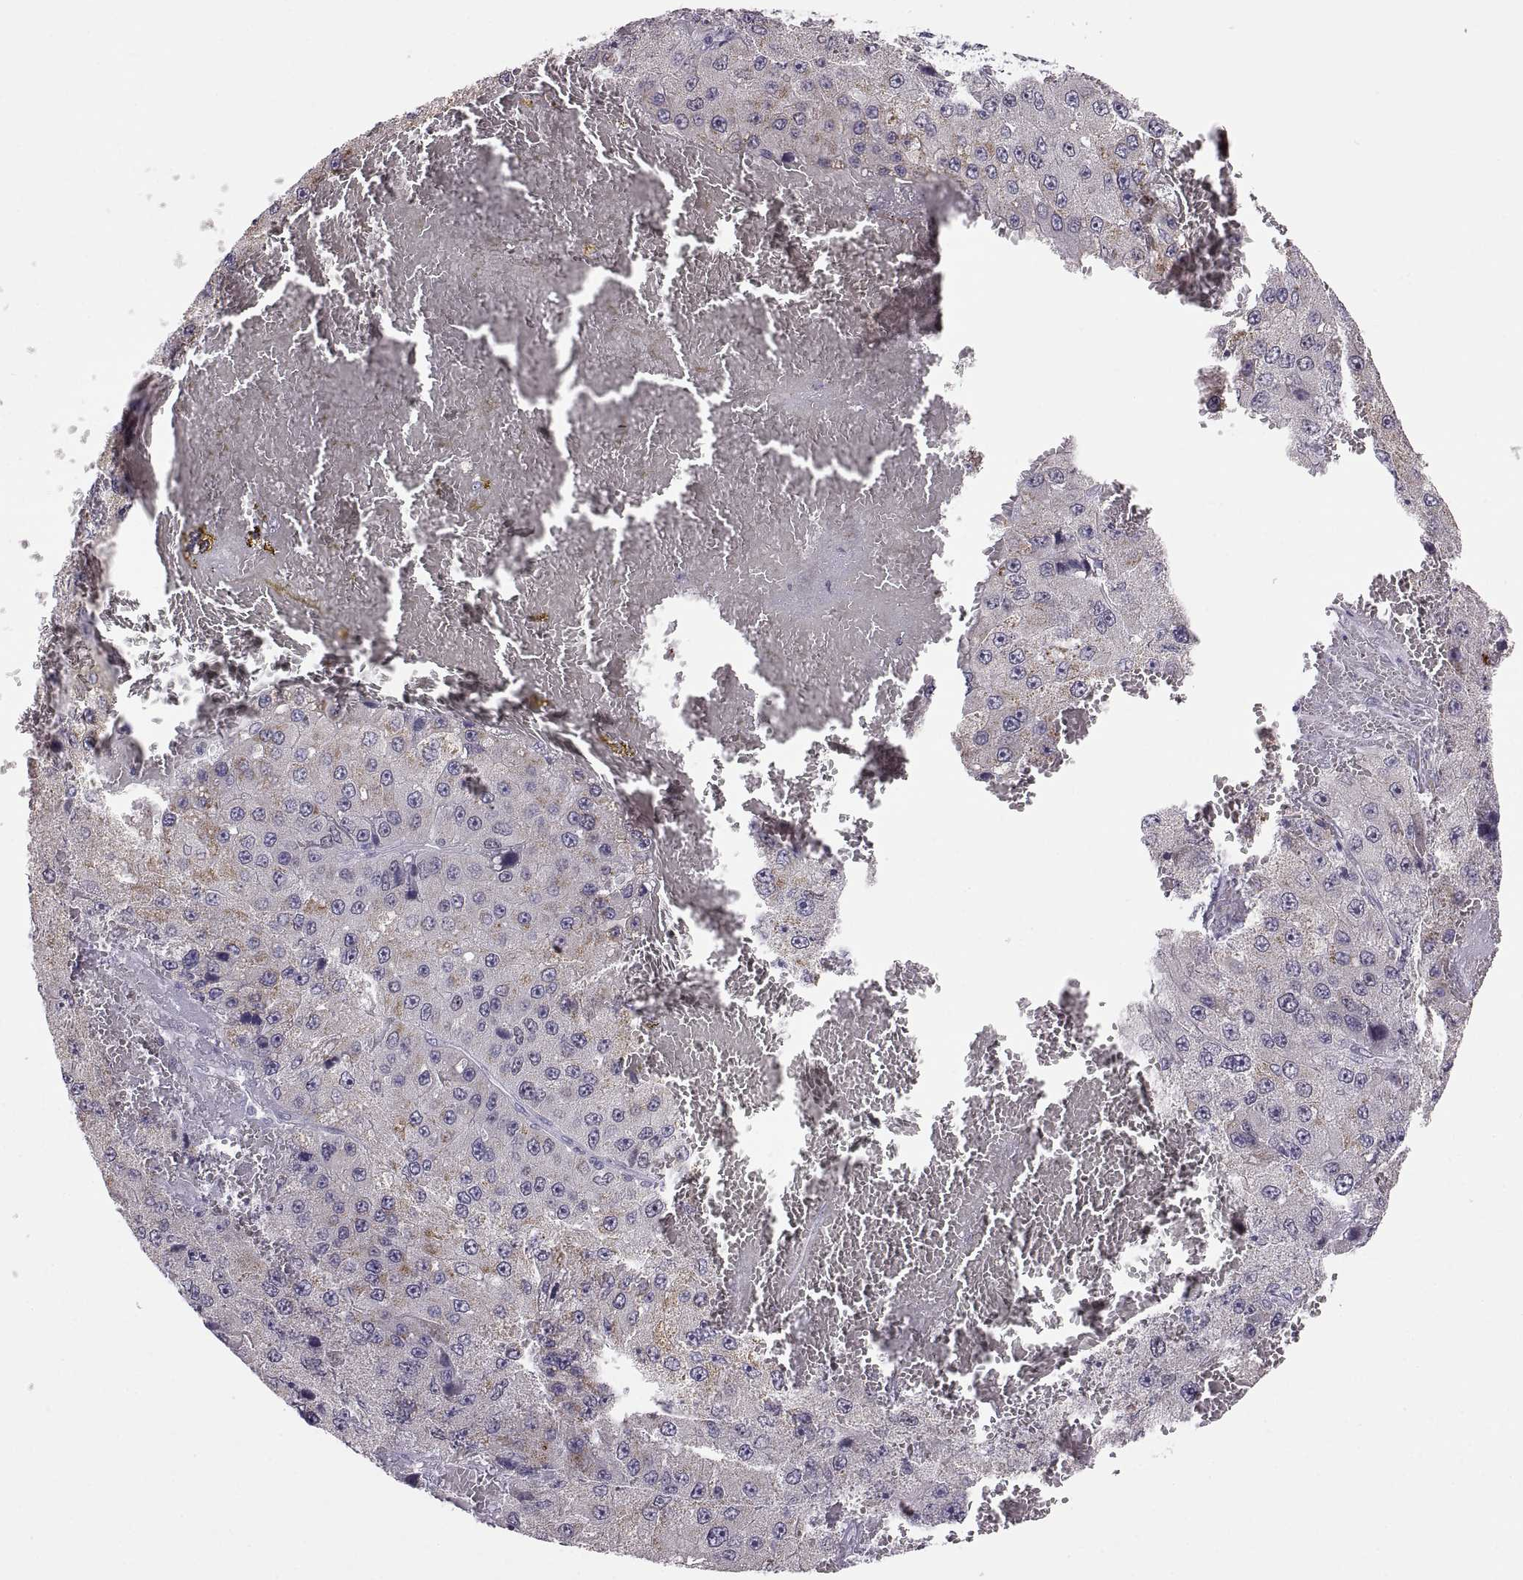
{"staining": {"intensity": "weak", "quantity": "25%-75%", "location": "cytoplasmic/membranous"}, "tissue": "liver cancer", "cell_type": "Tumor cells", "image_type": "cancer", "snomed": [{"axis": "morphology", "description": "Carcinoma, Hepatocellular, NOS"}, {"axis": "topography", "description": "Liver"}], "caption": "This histopathology image reveals liver cancer stained with immunohistochemistry (IHC) to label a protein in brown. The cytoplasmic/membranous of tumor cells show weak positivity for the protein. Nuclei are counter-stained blue.", "gene": "MAGEB18", "patient": {"sex": "female", "age": 73}}